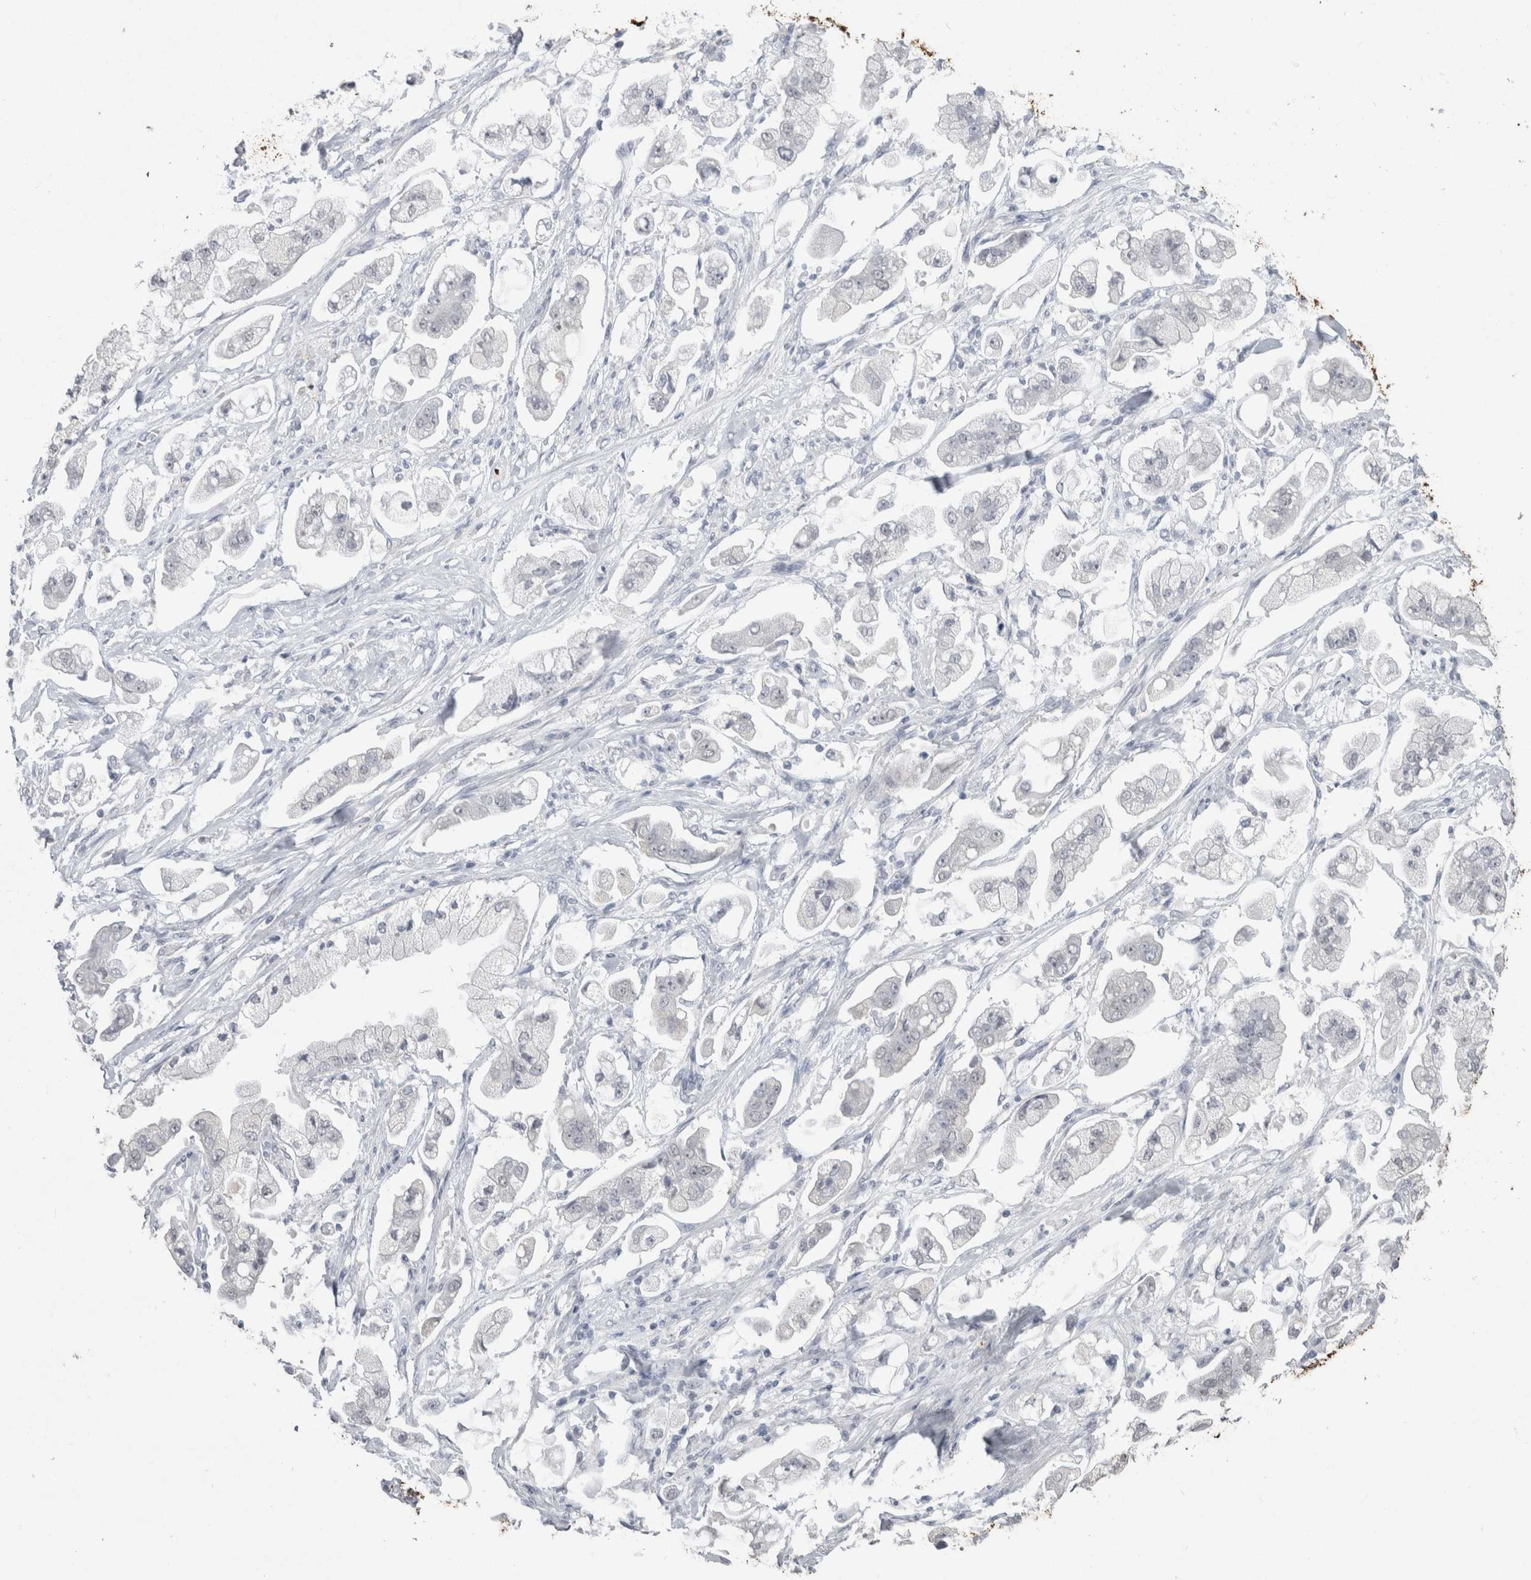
{"staining": {"intensity": "negative", "quantity": "none", "location": "none"}, "tissue": "stomach cancer", "cell_type": "Tumor cells", "image_type": "cancer", "snomed": [{"axis": "morphology", "description": "Adenocarcinoma, NOS"}, {"axis": "topography", "description": "Stomach"}], "caption": "Protein analysis of adenocarcinoma (stomach) exhibits no significant positivity in tumor cells.", "gene": "CDH17", "patient": {"sex": "male", "age": 62}}